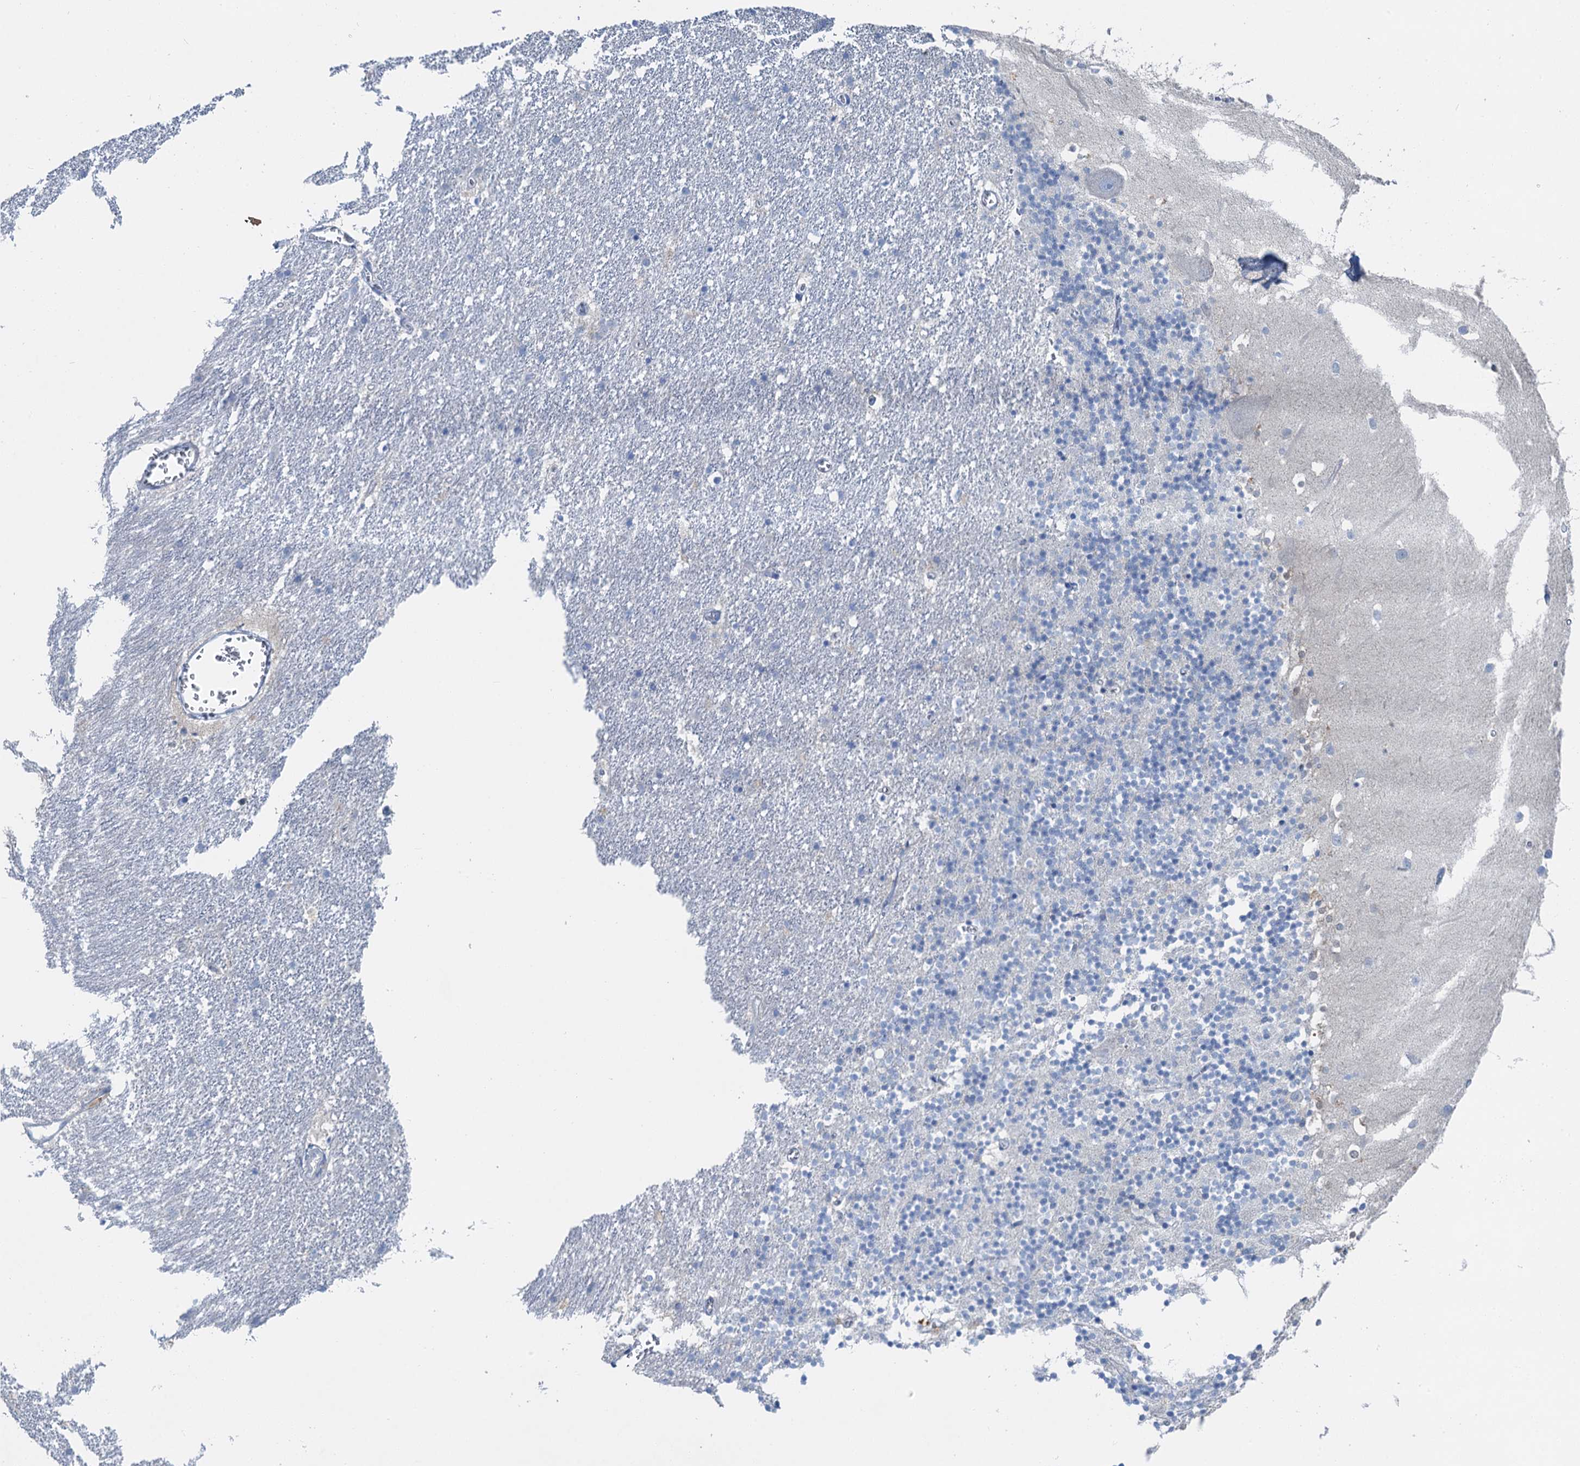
{"staining": {"intensity": "negative", "quantity": "none", "location": "none"}, "tissue": "cerebellum", "cell_type": "Cells in granular layer", "image_type": "normal", "snomed": [{"axis": "morphology", "description": "Normal tissue, NOS"}, {"axis": "topography", "description": "Cerebellum"}], "caption": "This photomicrograph is of benign cerebellum stained with IHC to label a protein in brown with the nuclei are counter-stained blue. There is no positivity in cells in granular layer.", "gene": "OTOA", "patient": {"sex": "male", "age": 54}}